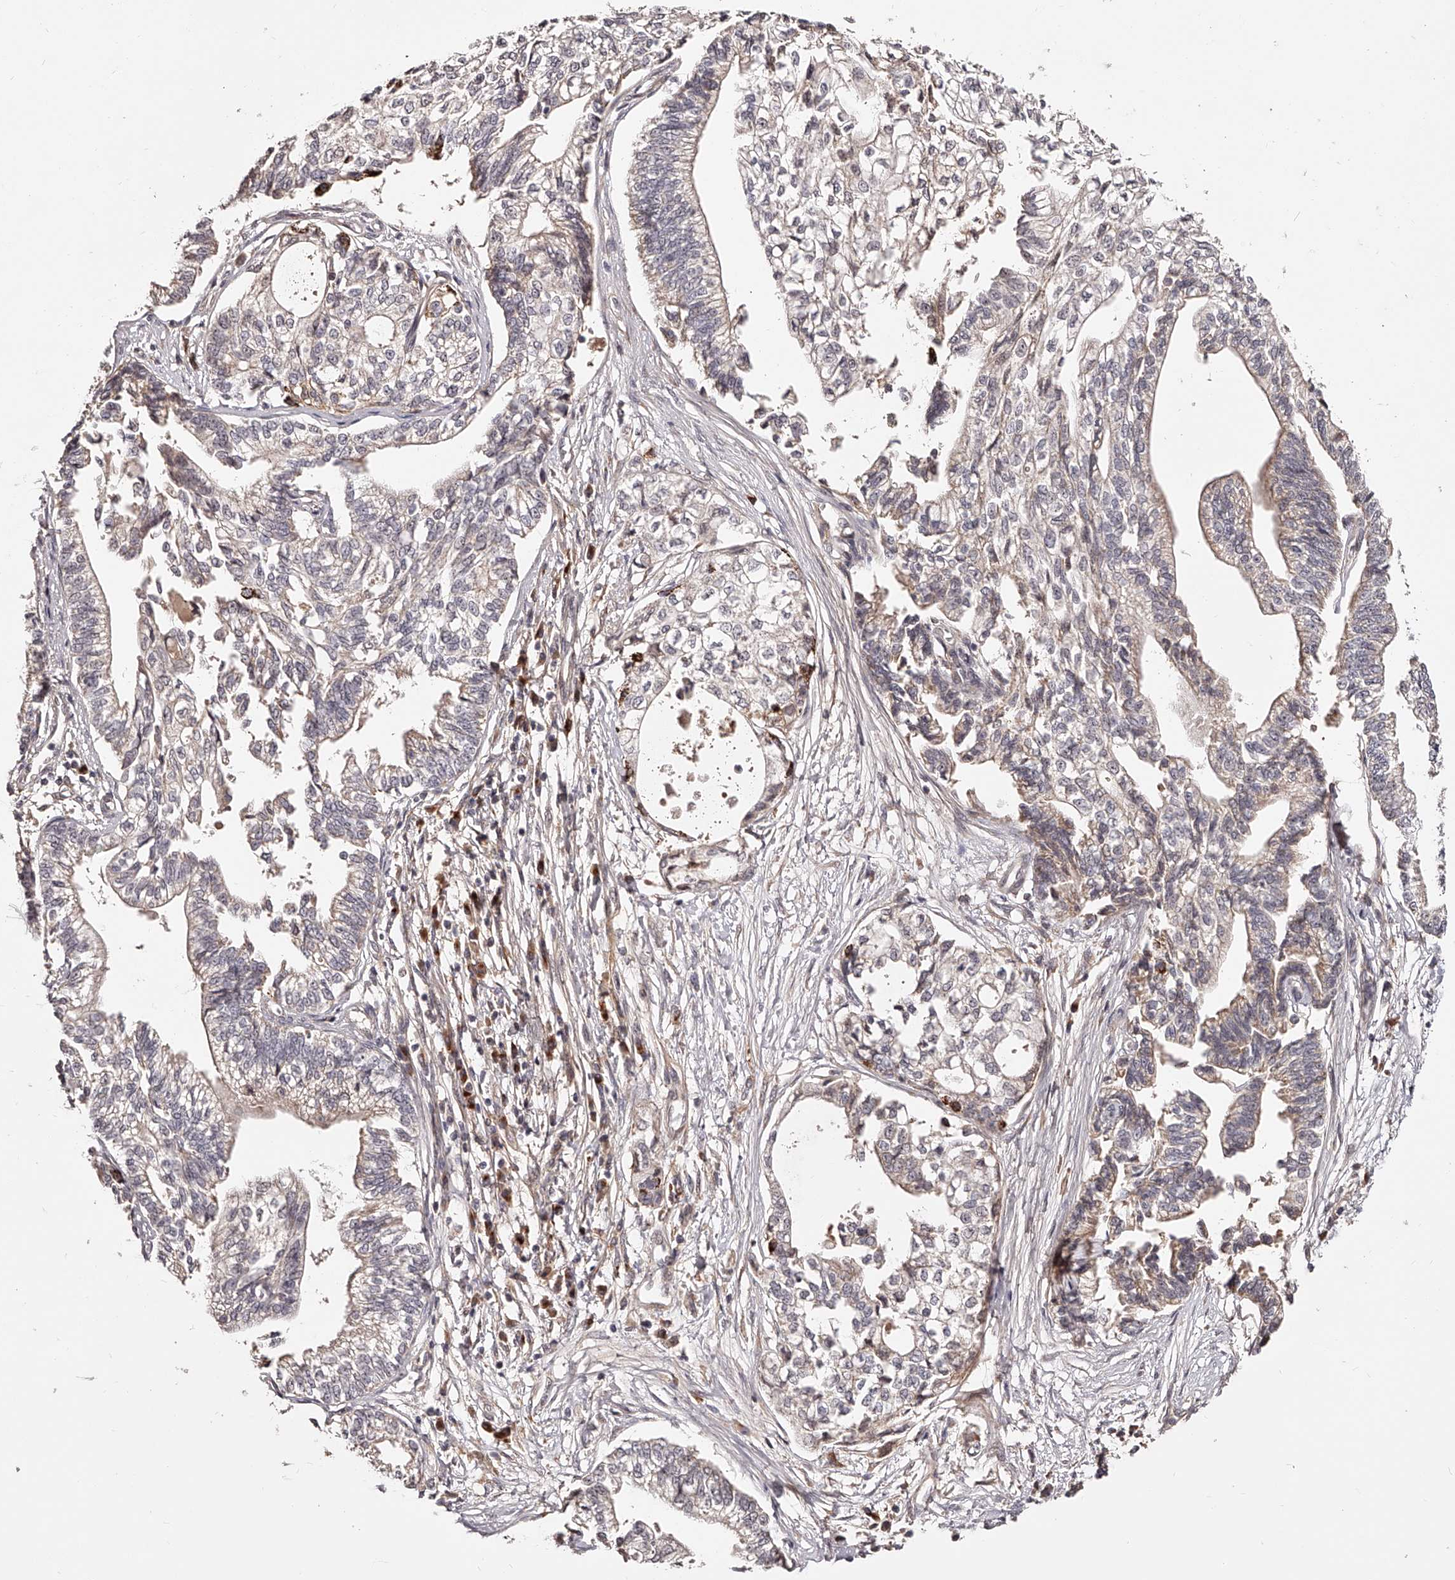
{"staining": {"intensity": "weak", "quantity": "<25%", "location": "cytoplasmic/membranous"}, "tissue": "pancreatic cancer", "cell_type": "Tumor cells", "image_type": "cancer", "snomed": [{"axis": "morphology", "description": "Adenocarcinoma, NOS"}, {"axis": "topography", "description": "Pancreas"}], "caption": "Adenocarcinoma (pancreatic) was stained to show a protein in brown. There is no significant staining in tumor cells.", "gene": "ZNF502", "patient": {"sex": "male", "age": 72}}